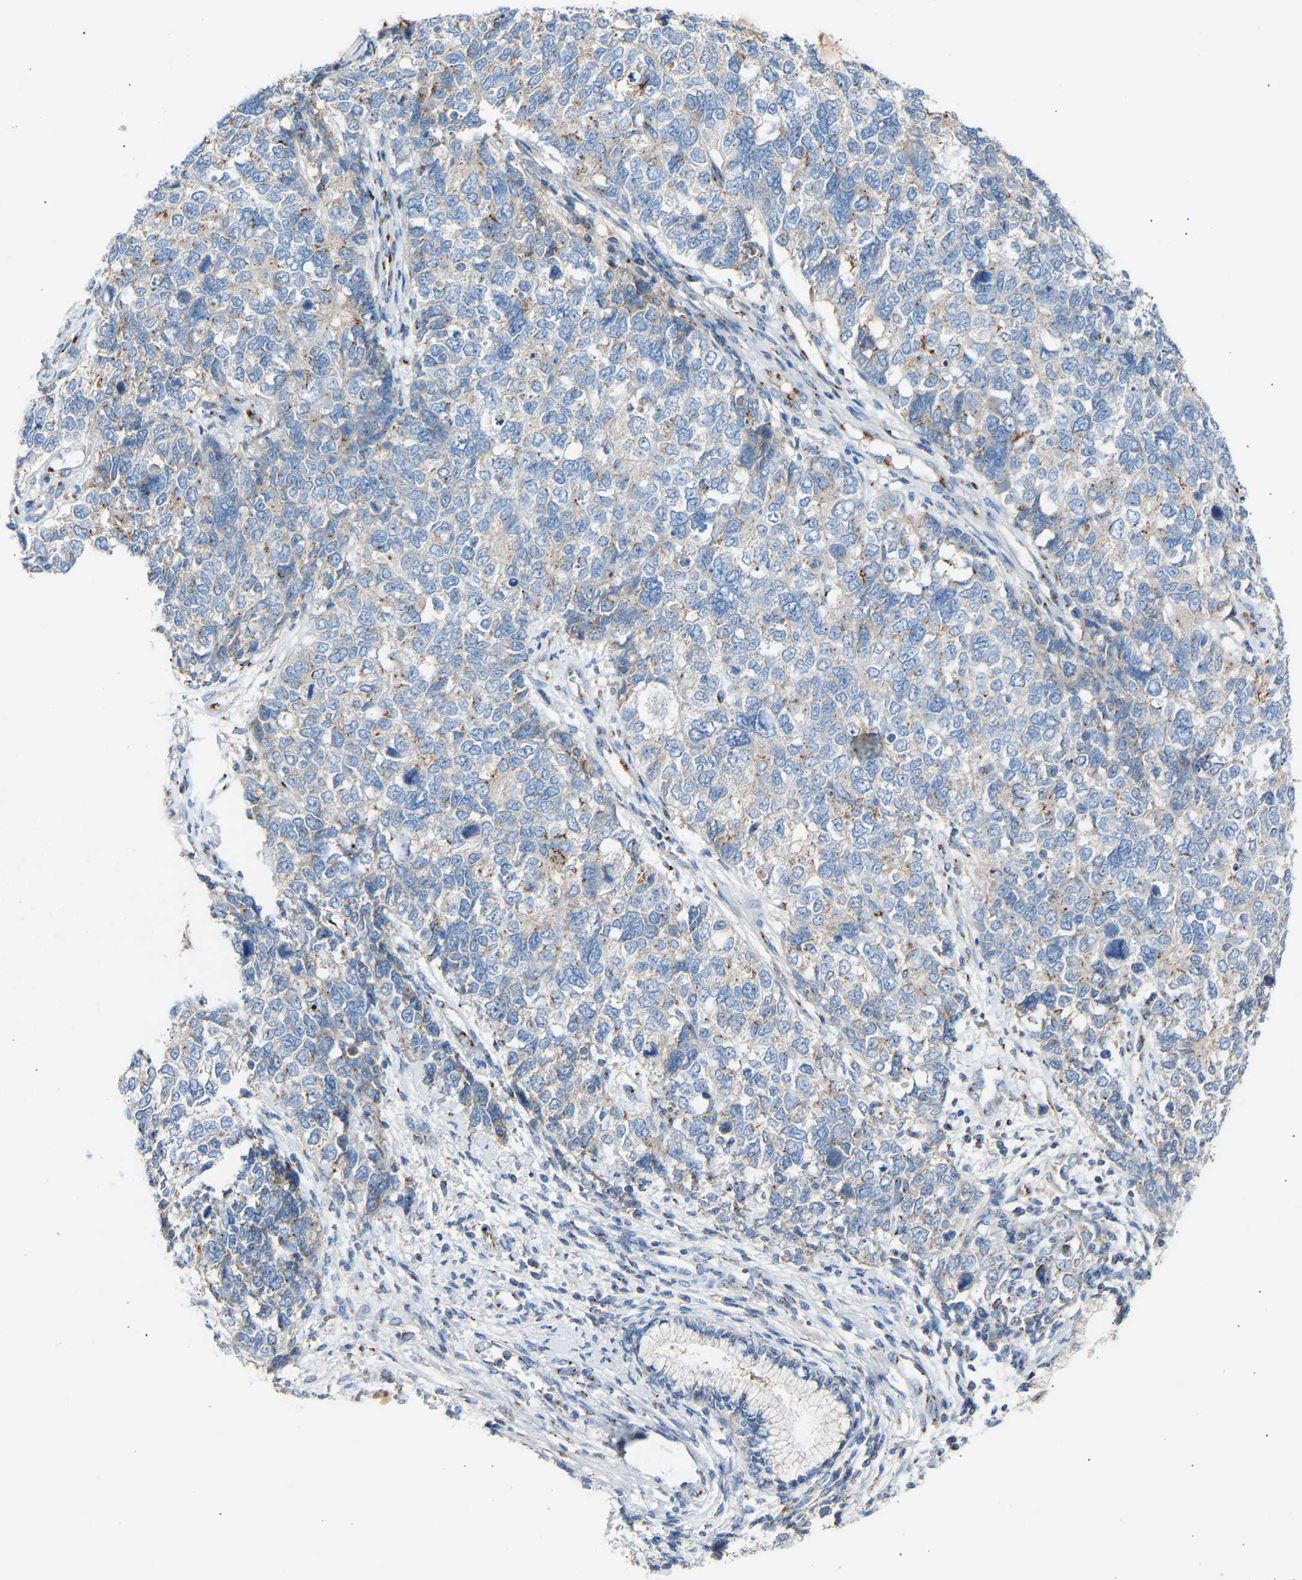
{"staining": {"intensity": "negative", "quantity": "none", "location": "none"}, "tissue": "cervical cancer", "cell_type": "Tumor cells", "image_type": "cancer", "snomed": [{"axis": "morphology", "description": "Squamous cell carcinoma, NOS"}, {"axis": "topography", "description": "Cervix"}], "caption": "IHC of human squamous cell carcinoma (cervical) displays no positivity in tumor cells. The staining is performed using DAB brown chromogen with nuclei counter-stained in using hematoxylin.", "gene": "CYREN", "patient": {"sex": "female", "age": 63}}